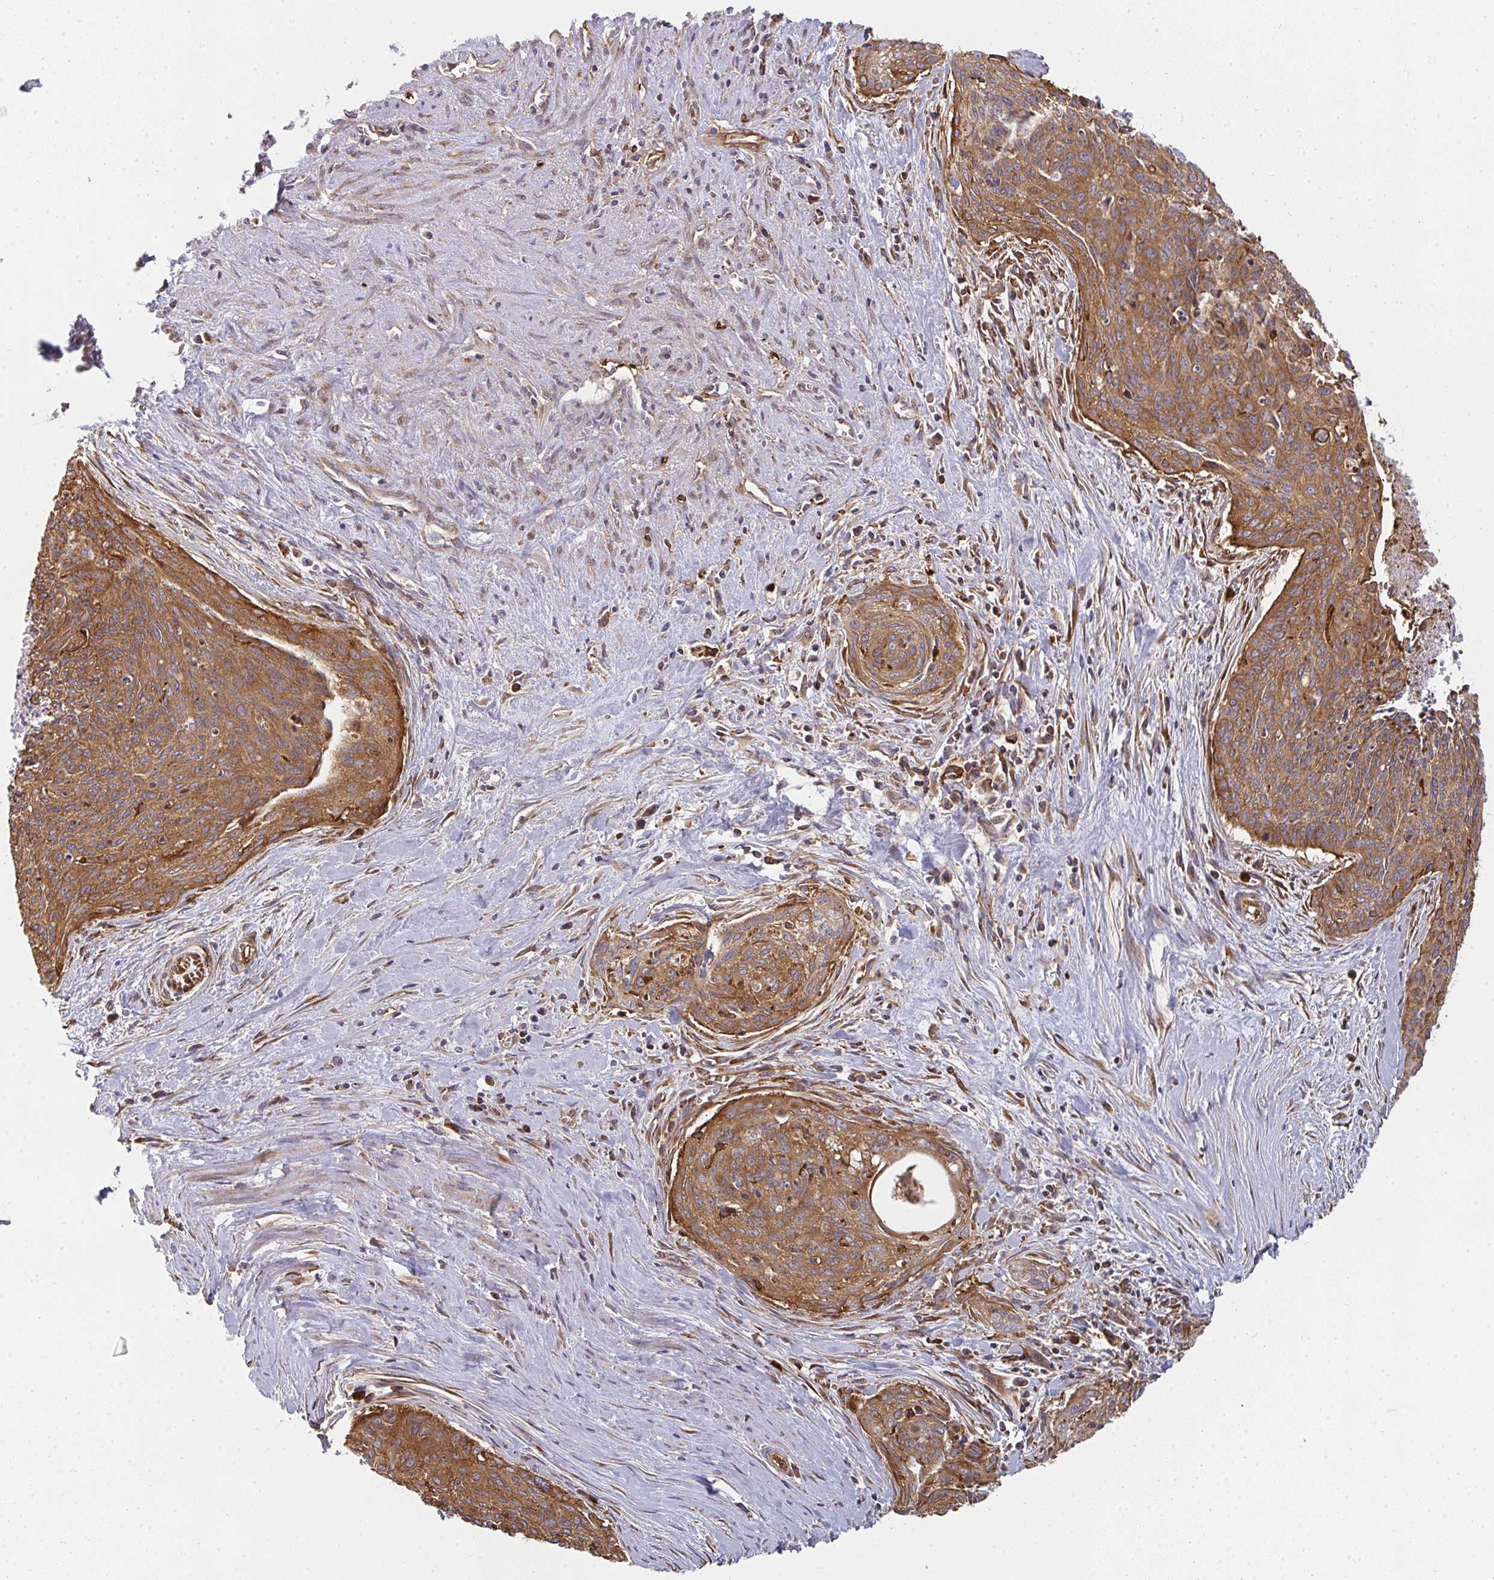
{"staining": {"intensity": "moderate", "quantity": ">75%", "location": "cytoplasmic/membranous"}, "tissue": "cervical cancer", "cell_type": "Tumor cells", "image_type": "cancer", "snomed": [{"axis": "morphology", "description": "Squamous cell carcinoma, NOS"}, {"axis": "topography", "description": "Cervix"}], "caption": "Protein expression analysis of human cervical cancer (squamous cell carcinoma) reveals moderate cytoplasmic/membranous positivity in about >75% of tumor cells.", "gene": "CSF3R", "patient": {"sex": "female", "age": 55}}